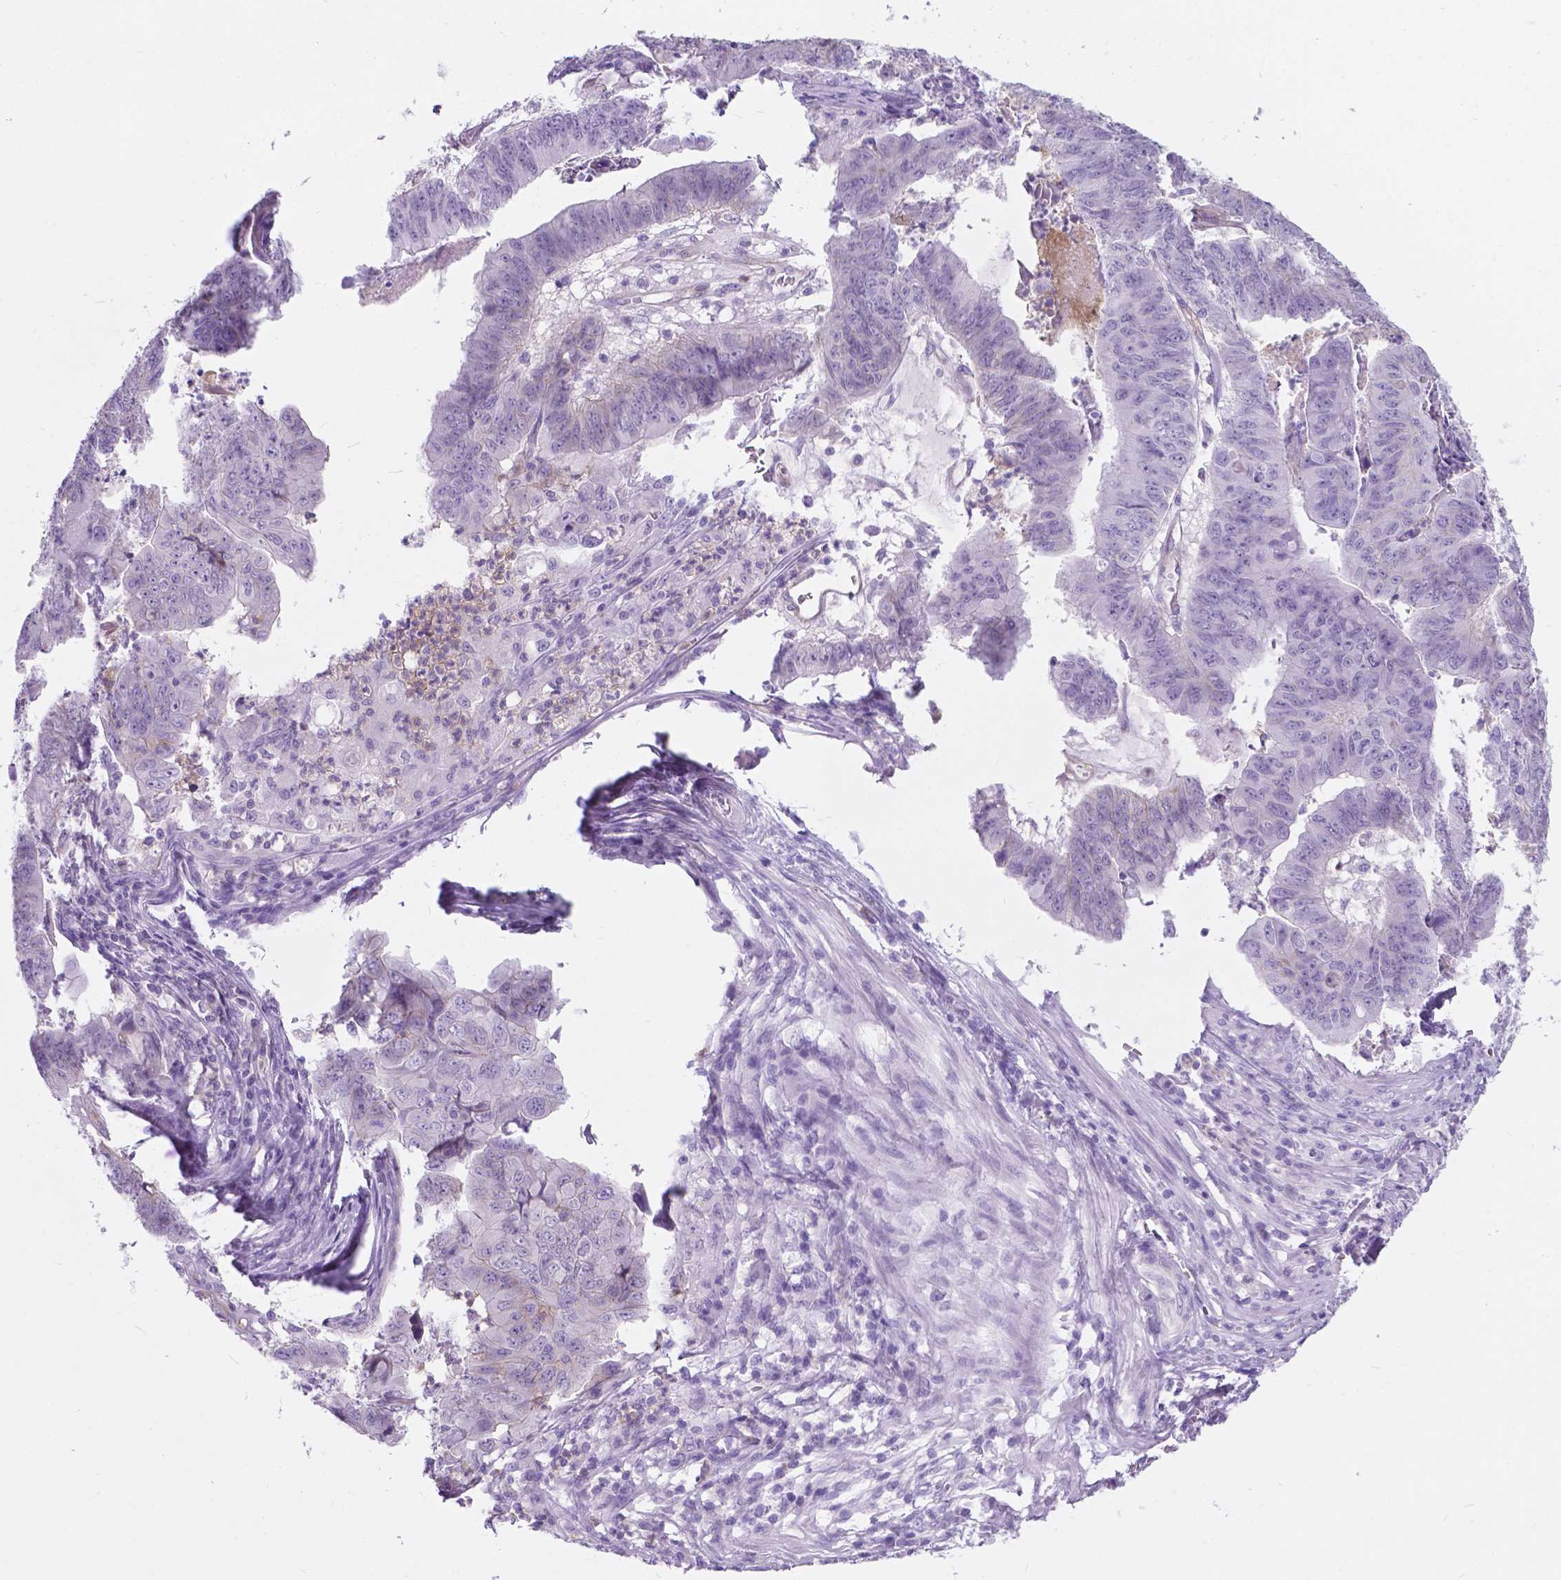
{"staining": {"intensity": "negative", "quantity": "none", "location": "none"}, "tissue": "stomach cancer", "cell_type": "Tumor cells", "image_type": "cancer", "snomed": [{"axis": "morphology", "description": "Adenocarcinoma, NOS"}, {"axis": "topography", "description": "Stomach, lower"}], "caption": "The IHC photomicrograph has no significant expression in tumor cells of stomach adenocarcinoma tissue.", "gene": "KIAA0040", "patient": {"sex": "male", "age": 77}}